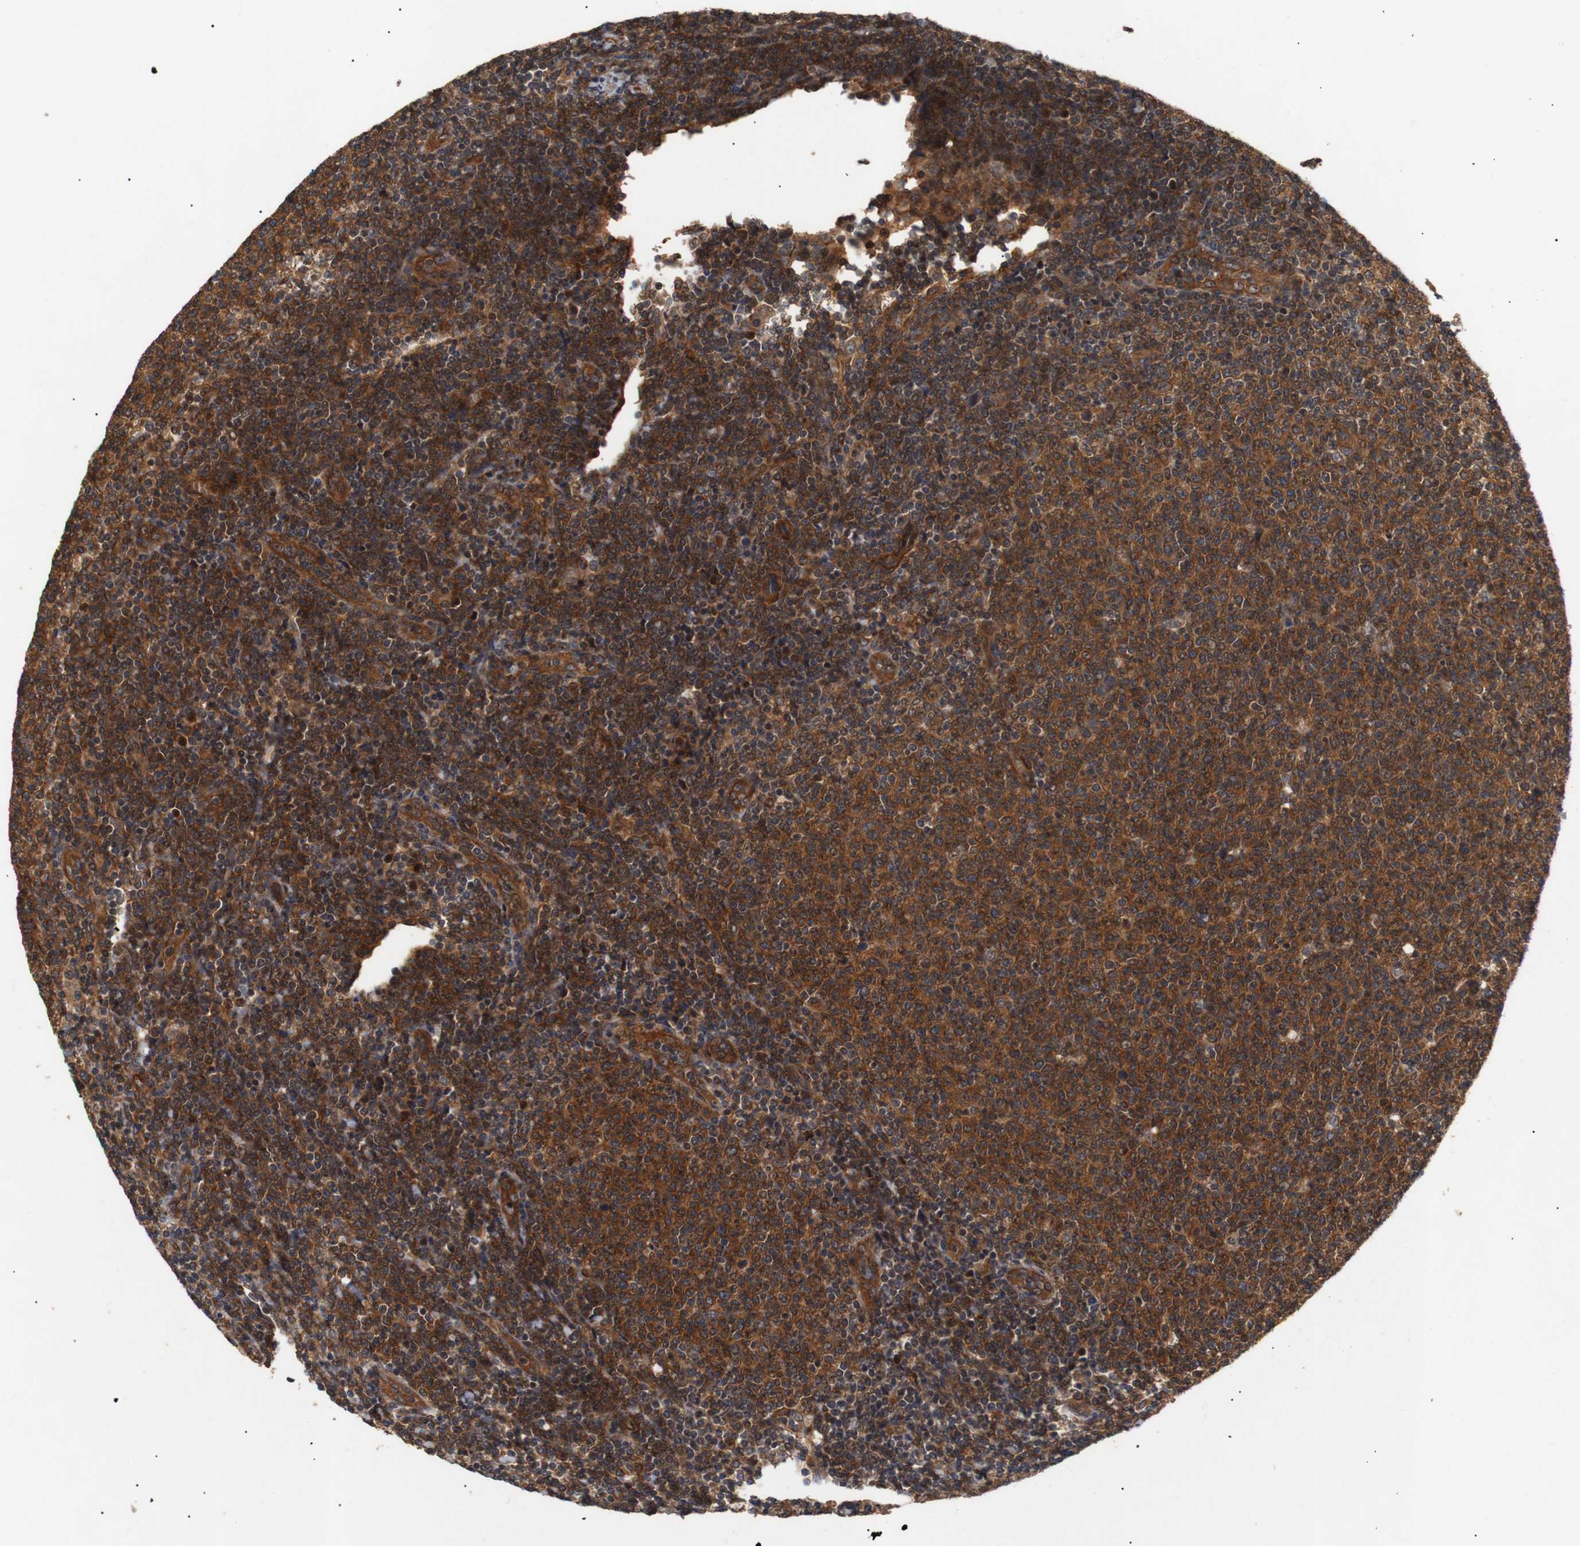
{"staining": {"intensity": "strong", "quantity": ">75%", "location": "cytoplasmic/membranous"}, "tissue": "lymphoma", "cell_type": "Tumor cells", "image_type": "cancer", "snomed": [{"axis": "morphology", "description": "Malignant lymphoma, non-Hodgkin's type, Low grade"}, {"axis": "topography", "description": "Lymph node"}], "caption": "A brown stain highlights strong cytoplasmic/membranous expression of a protein in human low-grade malignant lymphoma, non-Hodgkin's type tumor cells. The staining was performed using DAB (3,3'-diaminobenzidine), with brown indicating positive protein expression. Nuclei are stained blue with hematoxylin.", "gene": "PAWR", "patient": {"sex": "male", "age": 66}}